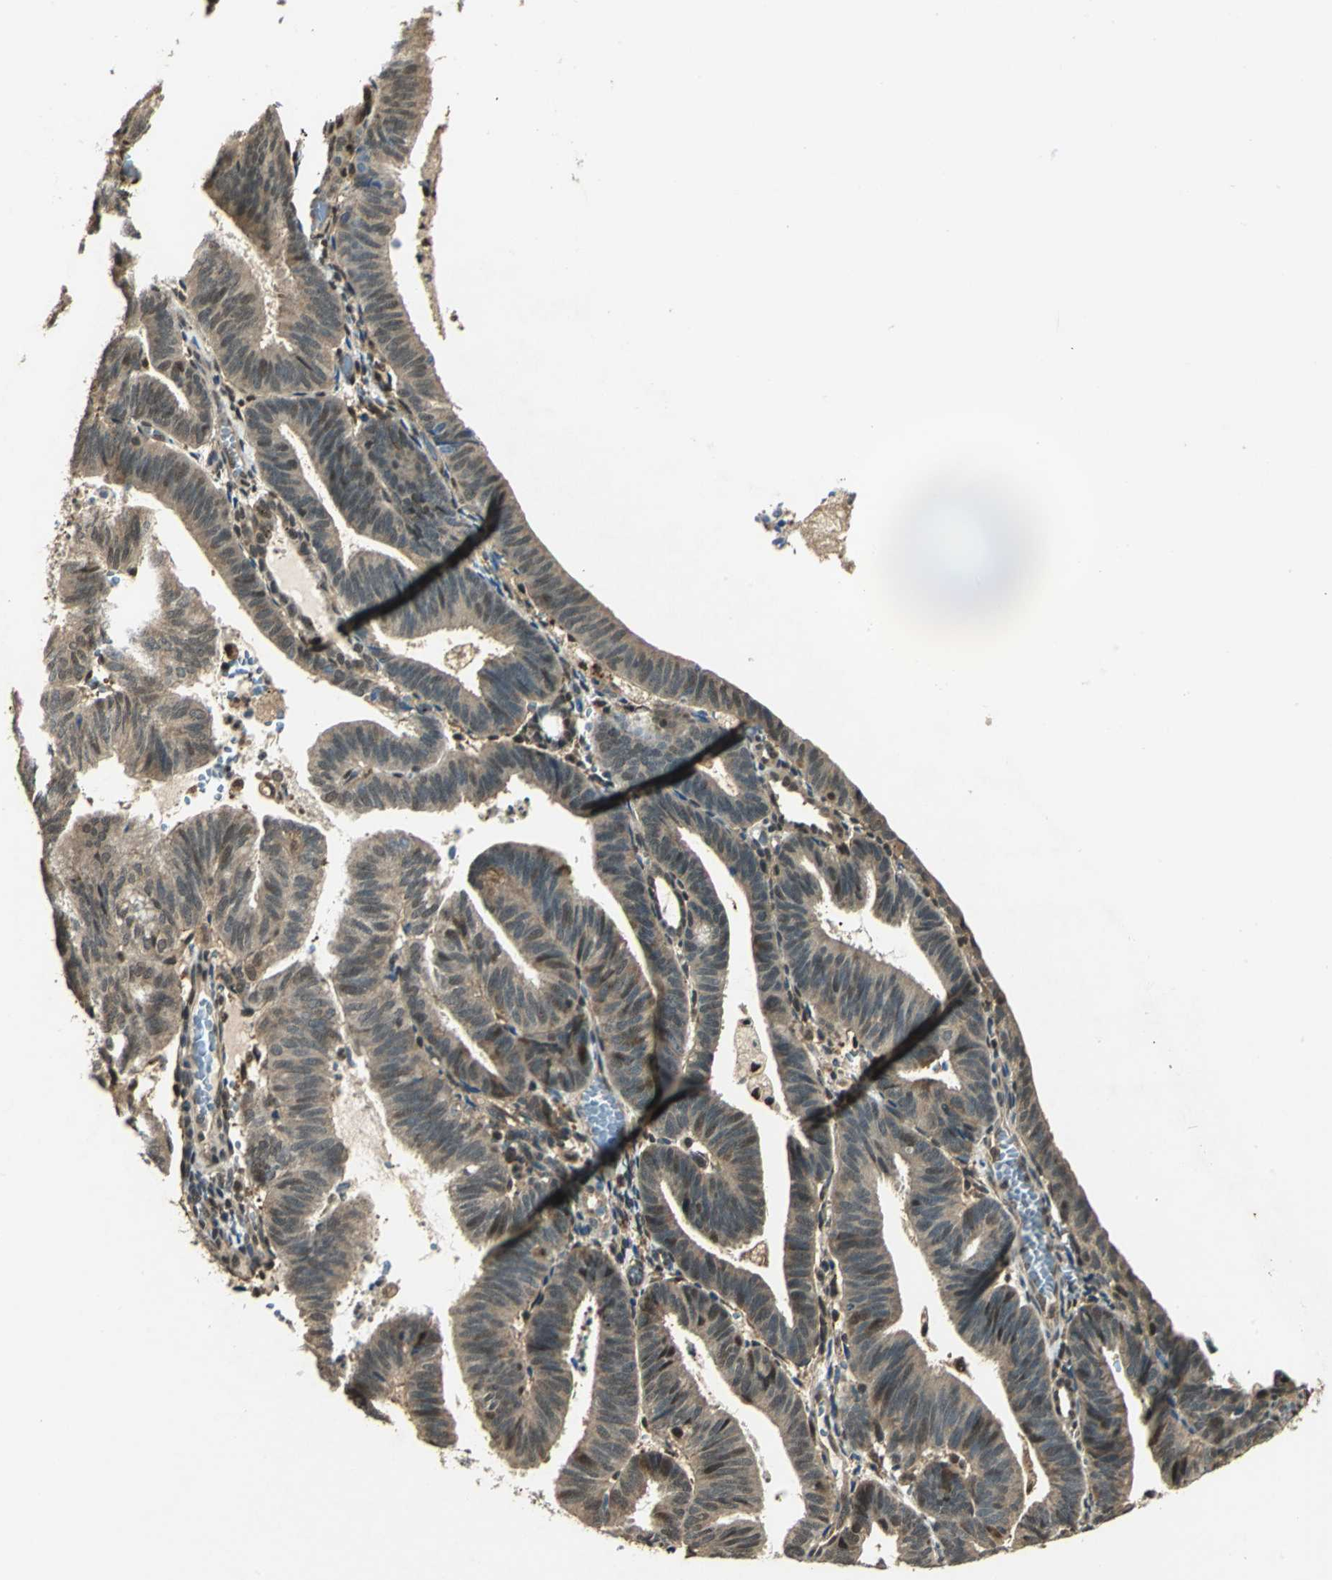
{"staining": {"intensity": "weak", "quantity": ">75%", "location": "cytoplasmic/membranous,nuclear"}, "tissue": "endometrial cancer", "cell_type": "Tumor cells", "image_type": "cancer", "snomed": [{"axis": "morphology", "description": "Adenocarcinoma, NOS"}, {"axis": "topography", "description": "Uterus"}], "caption": "DAB (3,3'-diaminobenzidine) immunohistochemical staining of human adenocarcinoma (endometrial) reveals weak cytoplasmic/membranous and nuclear protein staining in about >75% of tumor cells.", "gene": "PPP1R13L", "patient": {"sex": "female", "age": 60}}